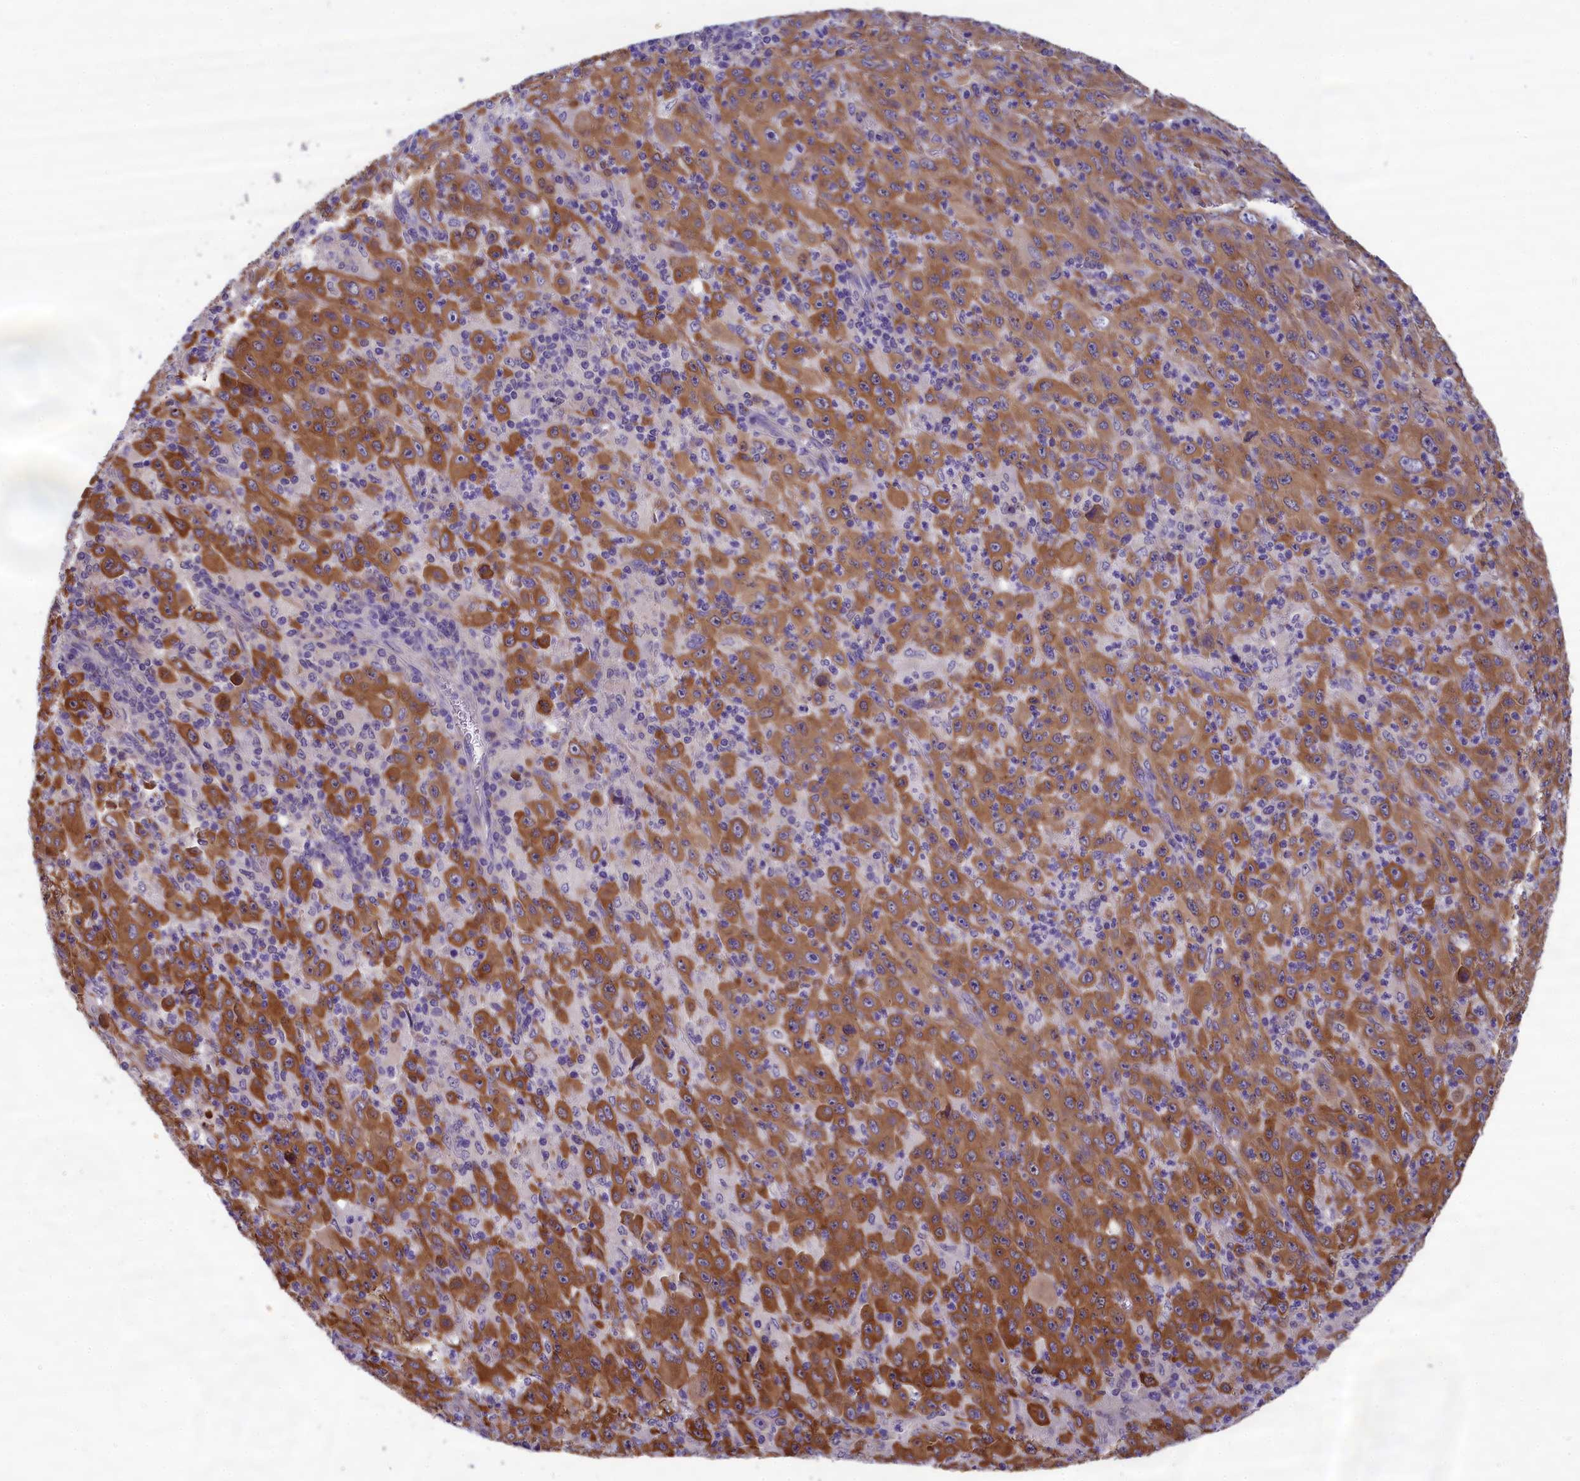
{"staining": {"intensity": "moderate", "quantity": ">75%", "location": "cytoplasmic/membranous"}, "tissue": "melanoma", "cell_type": "Tumor cells", "image_type": "cancer", "snomed": [{"axis": "morphology", "description": "Malignant melanoma, Metastatic site"}, {"axis": "topography", "description": "Skin"}], "caption": "DAB (3,3'-diaminobenzidine) immunohistochemical staining of human melanoma exhibits moderate cytoplasmic/membranous protein staining in approximately >75% of tumor cells.", "gene": "ABCC8", "patient": {"sex": "female", "age": 56}}